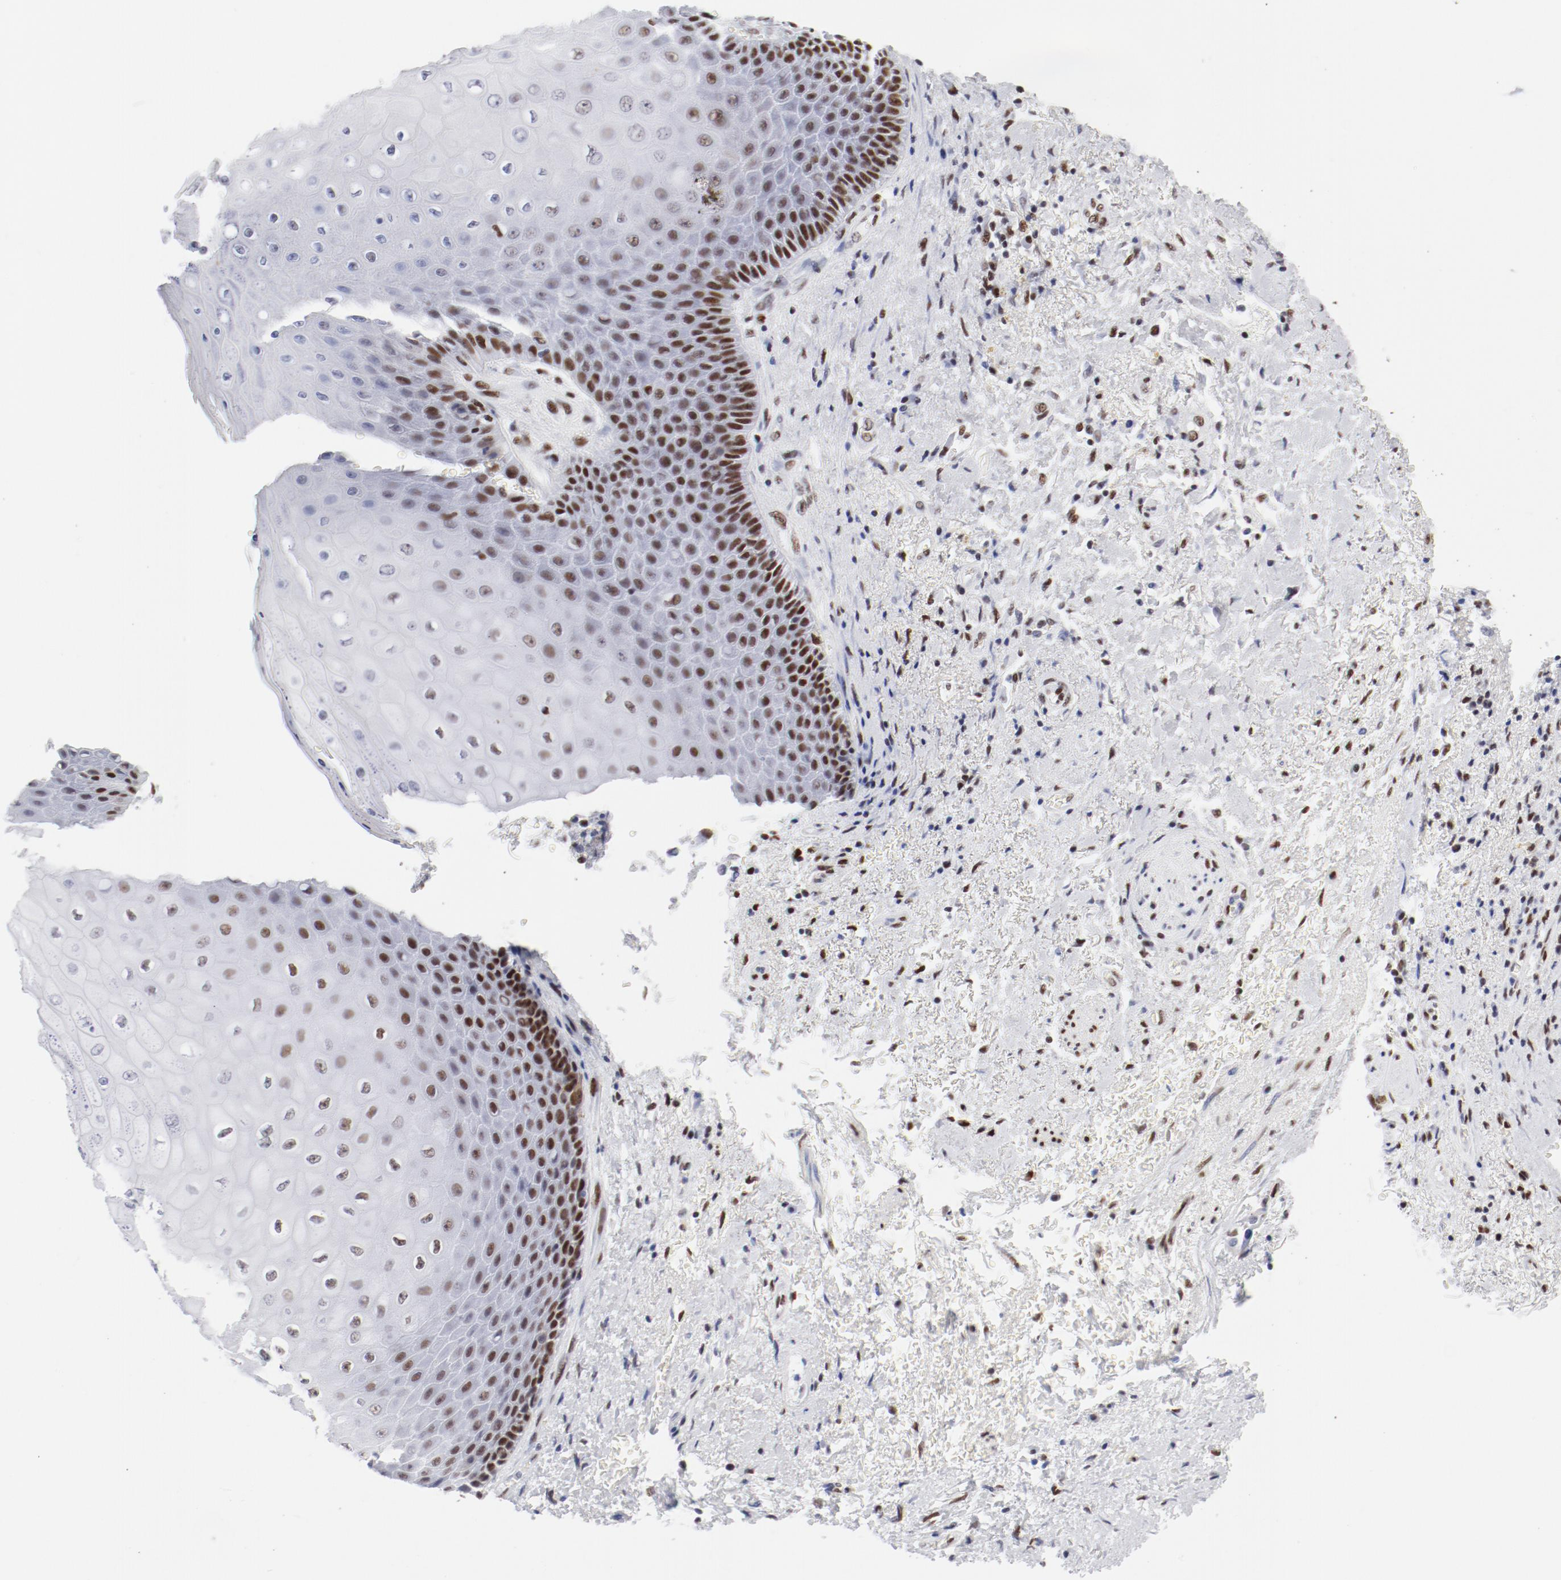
{"staining": {"intensity": "strong", "quantity": "<25%", "location": "nuclear"}, "tissue": "skin", "cell_type": "Epidermal cells", "image_type": "normal", "snomed": [{"axis": "morphology", "description": "Normal tissue, NOS"}, {"axis": "topography", "description": "Anal"}], "caption": "Skin stained with IHC shows strong nuclear expression in approximately <25% of epidermal cells.", "gene": "ATF2", "patient": {"sex": "female", "age": 46}}